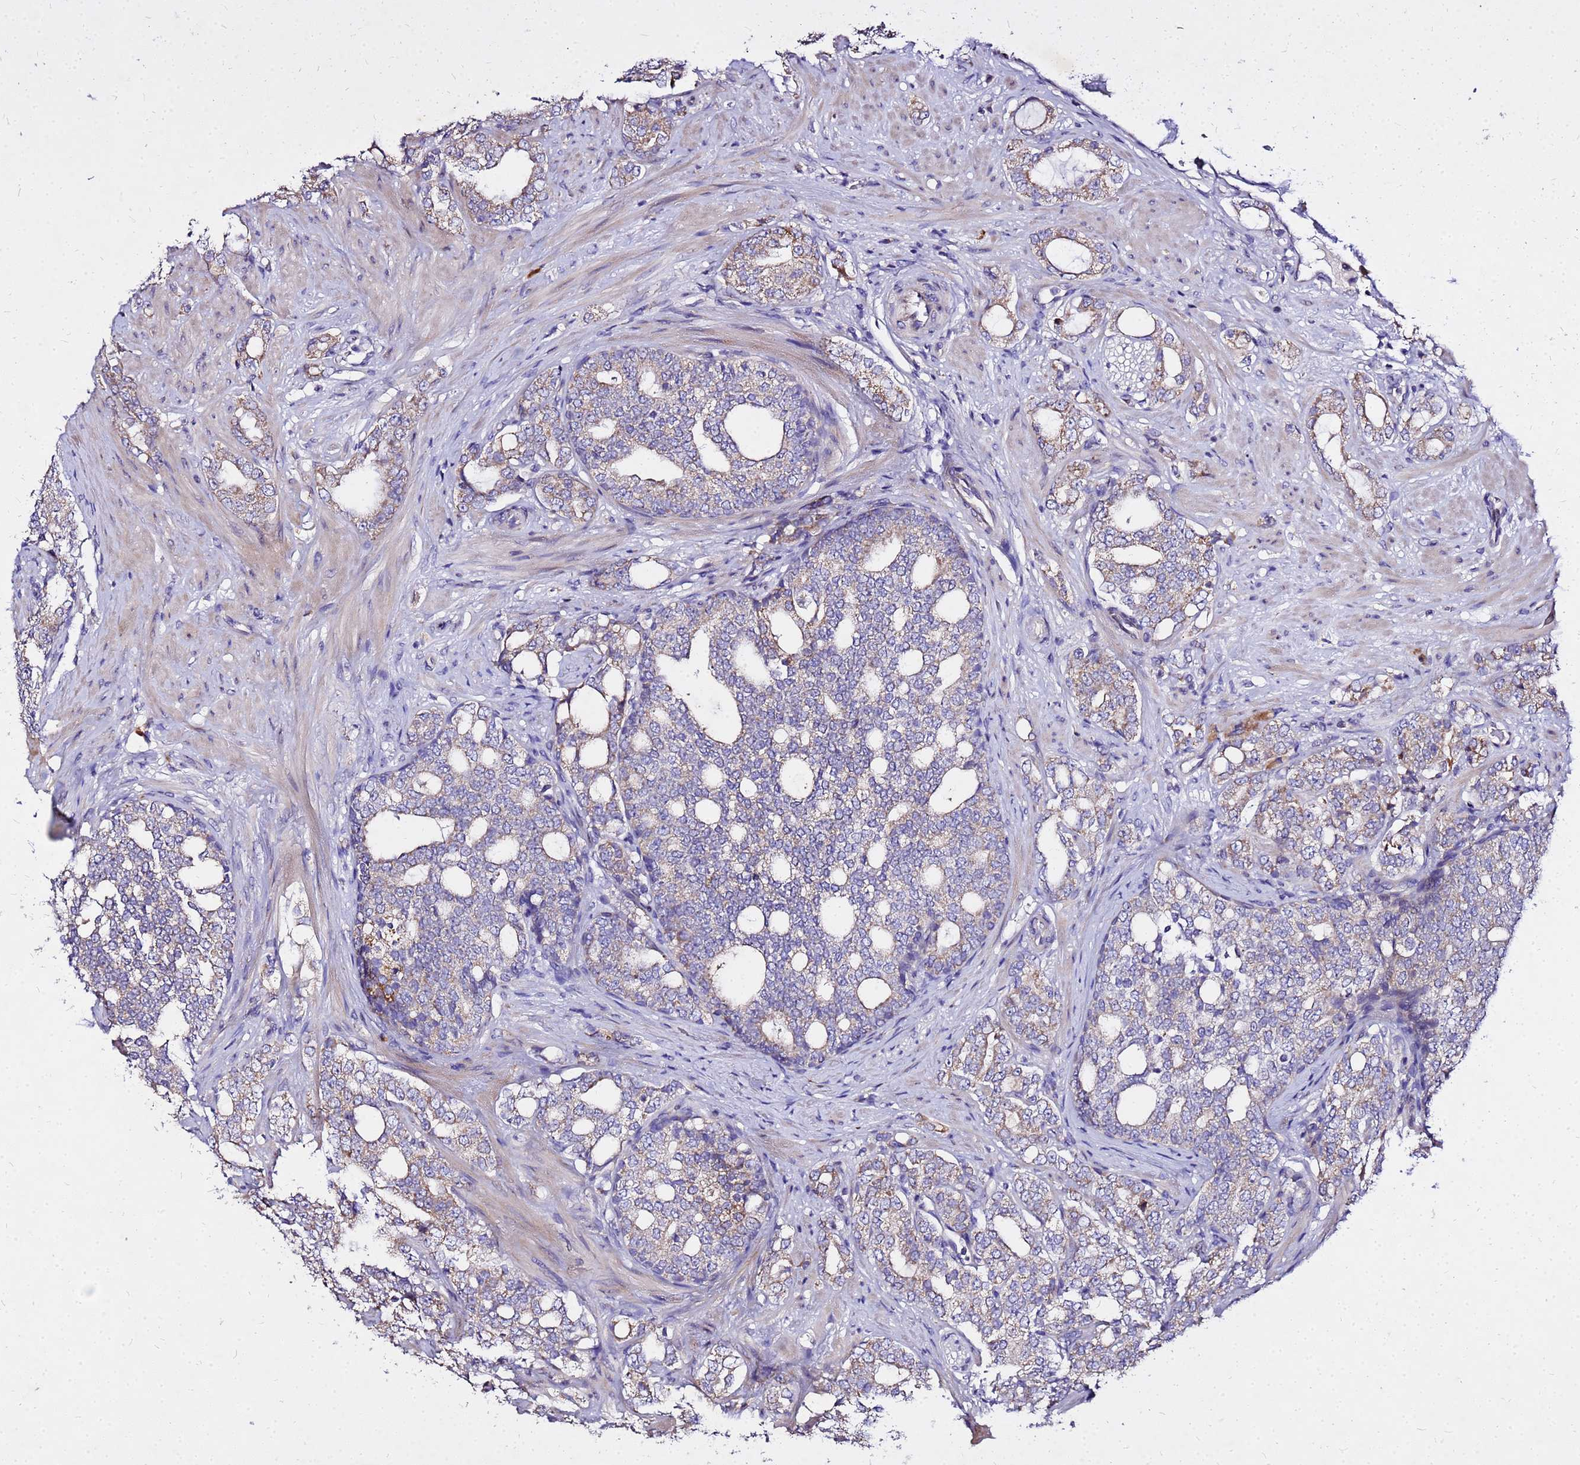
{"staining": {"intensity": "weak", "quantity": "25%-75%", "location": "cytoplasmic/membranous"}, "tissue": "prostate cancer", "cell_type": "Tumor cells", "image_type": "cancer", "snomed": [{"axis": "morphology", "description": "Adenocarcinoma, High grade"}, {"axis": "topography", "description": "Prostate"}], "caption": "Protein analysis of prostate cancer (high-grade adenocarcinoma) tissue displays weak cytoplasmic/membranous staining in about 25%-75% of tumor cells.", "gene": "COX14", "patient": {"sex": "male", "age": 64}}